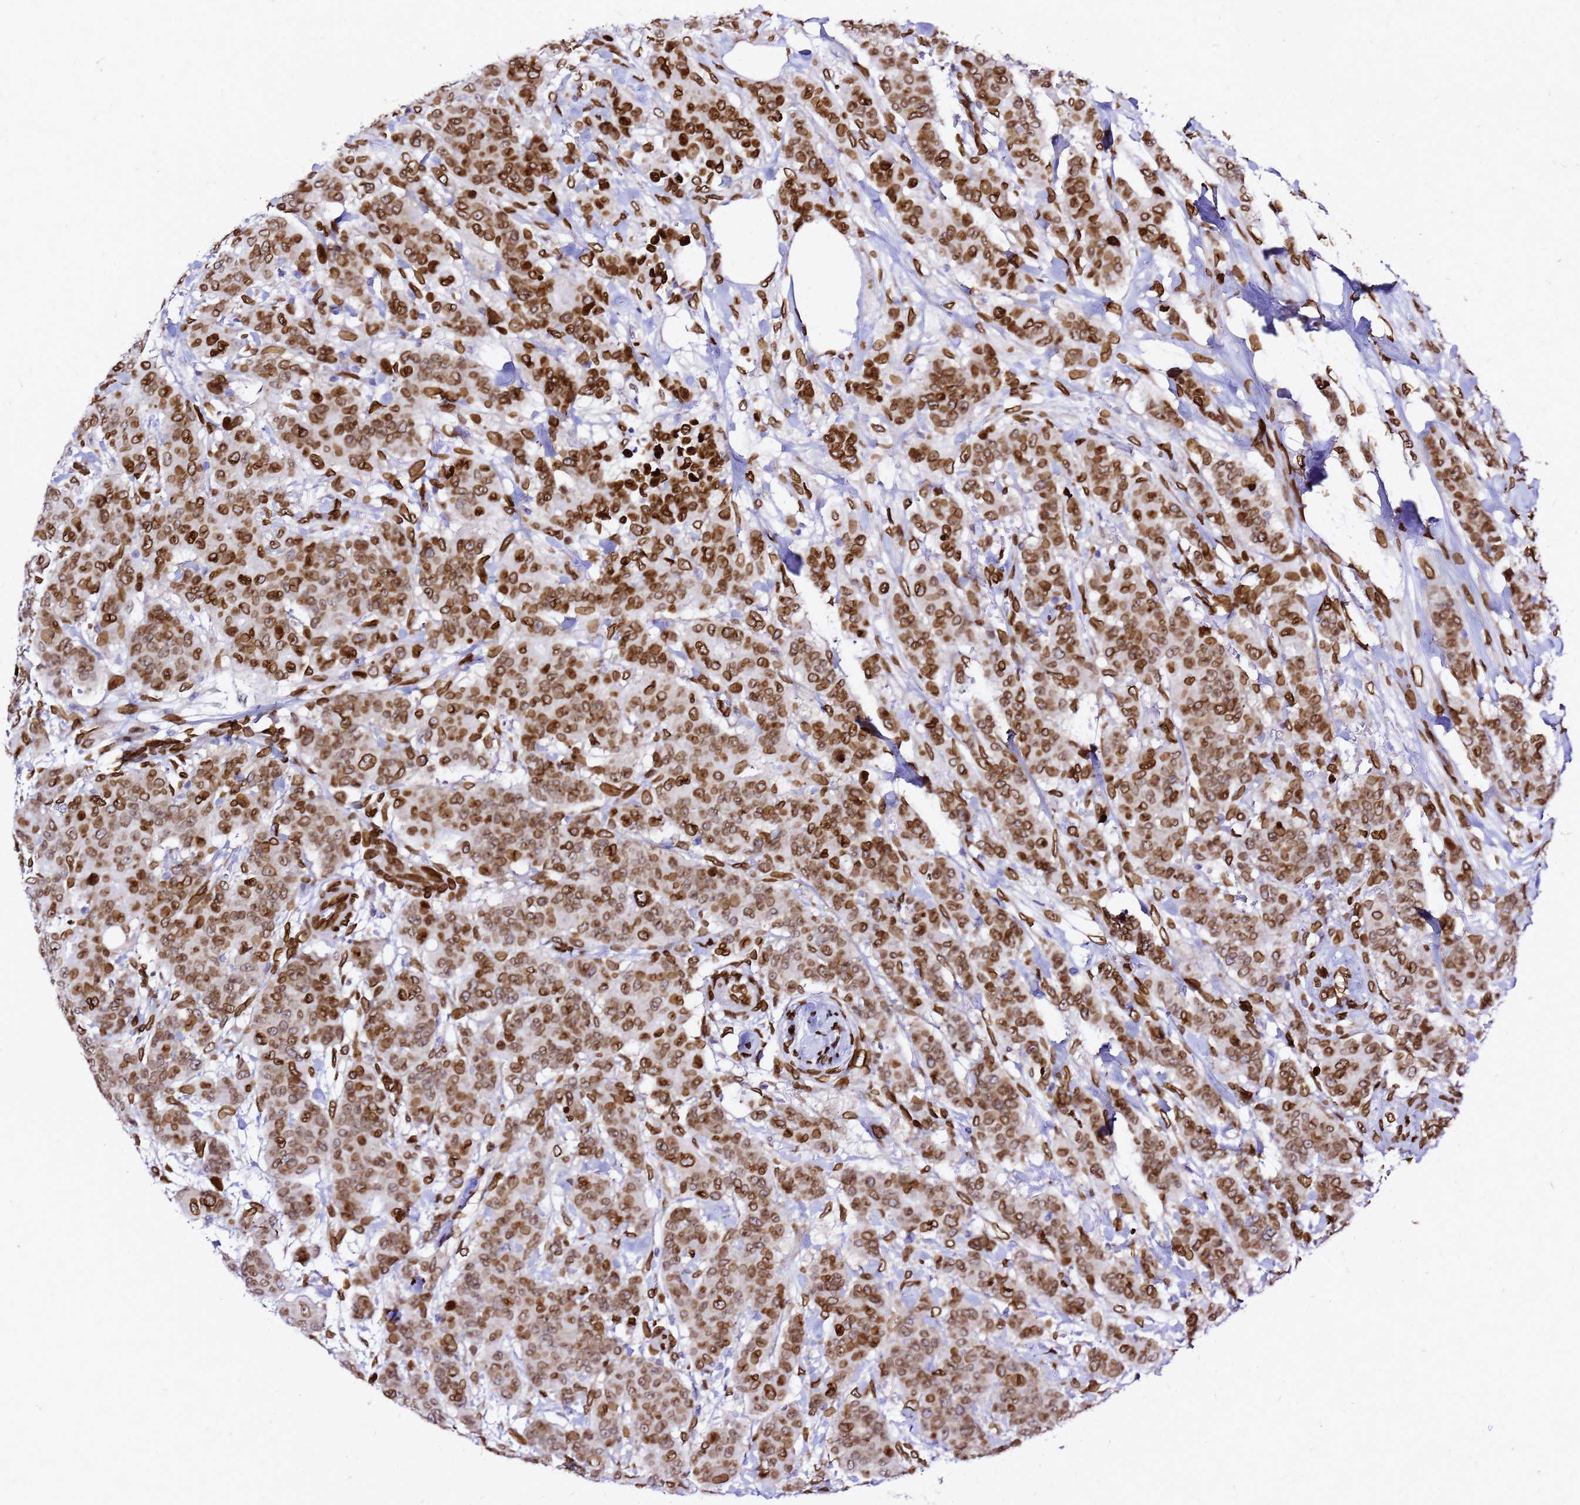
{"staining": {"intensity": "moderate", "quantity": ">75%", "location": "cytoplasmic/membranous,nuclear"}, "tissue": "breast cancer", "cell_type": "Tumor cells", "image_type": "cancer", "snomed": [{"axis": "morphology", "description": "Duct carcinoma"}, {"axis": "topography", "description": "Breast"}], "caption": "Protein staining by immunohistochemistry (IHC) demonstrates moderate cytoplasmic/membranous and nuclear staining in approximately >75% of tumor cells in breast cancer.", "gene": "C6orf141", "patient": {"sex": "female", "age": 40}}